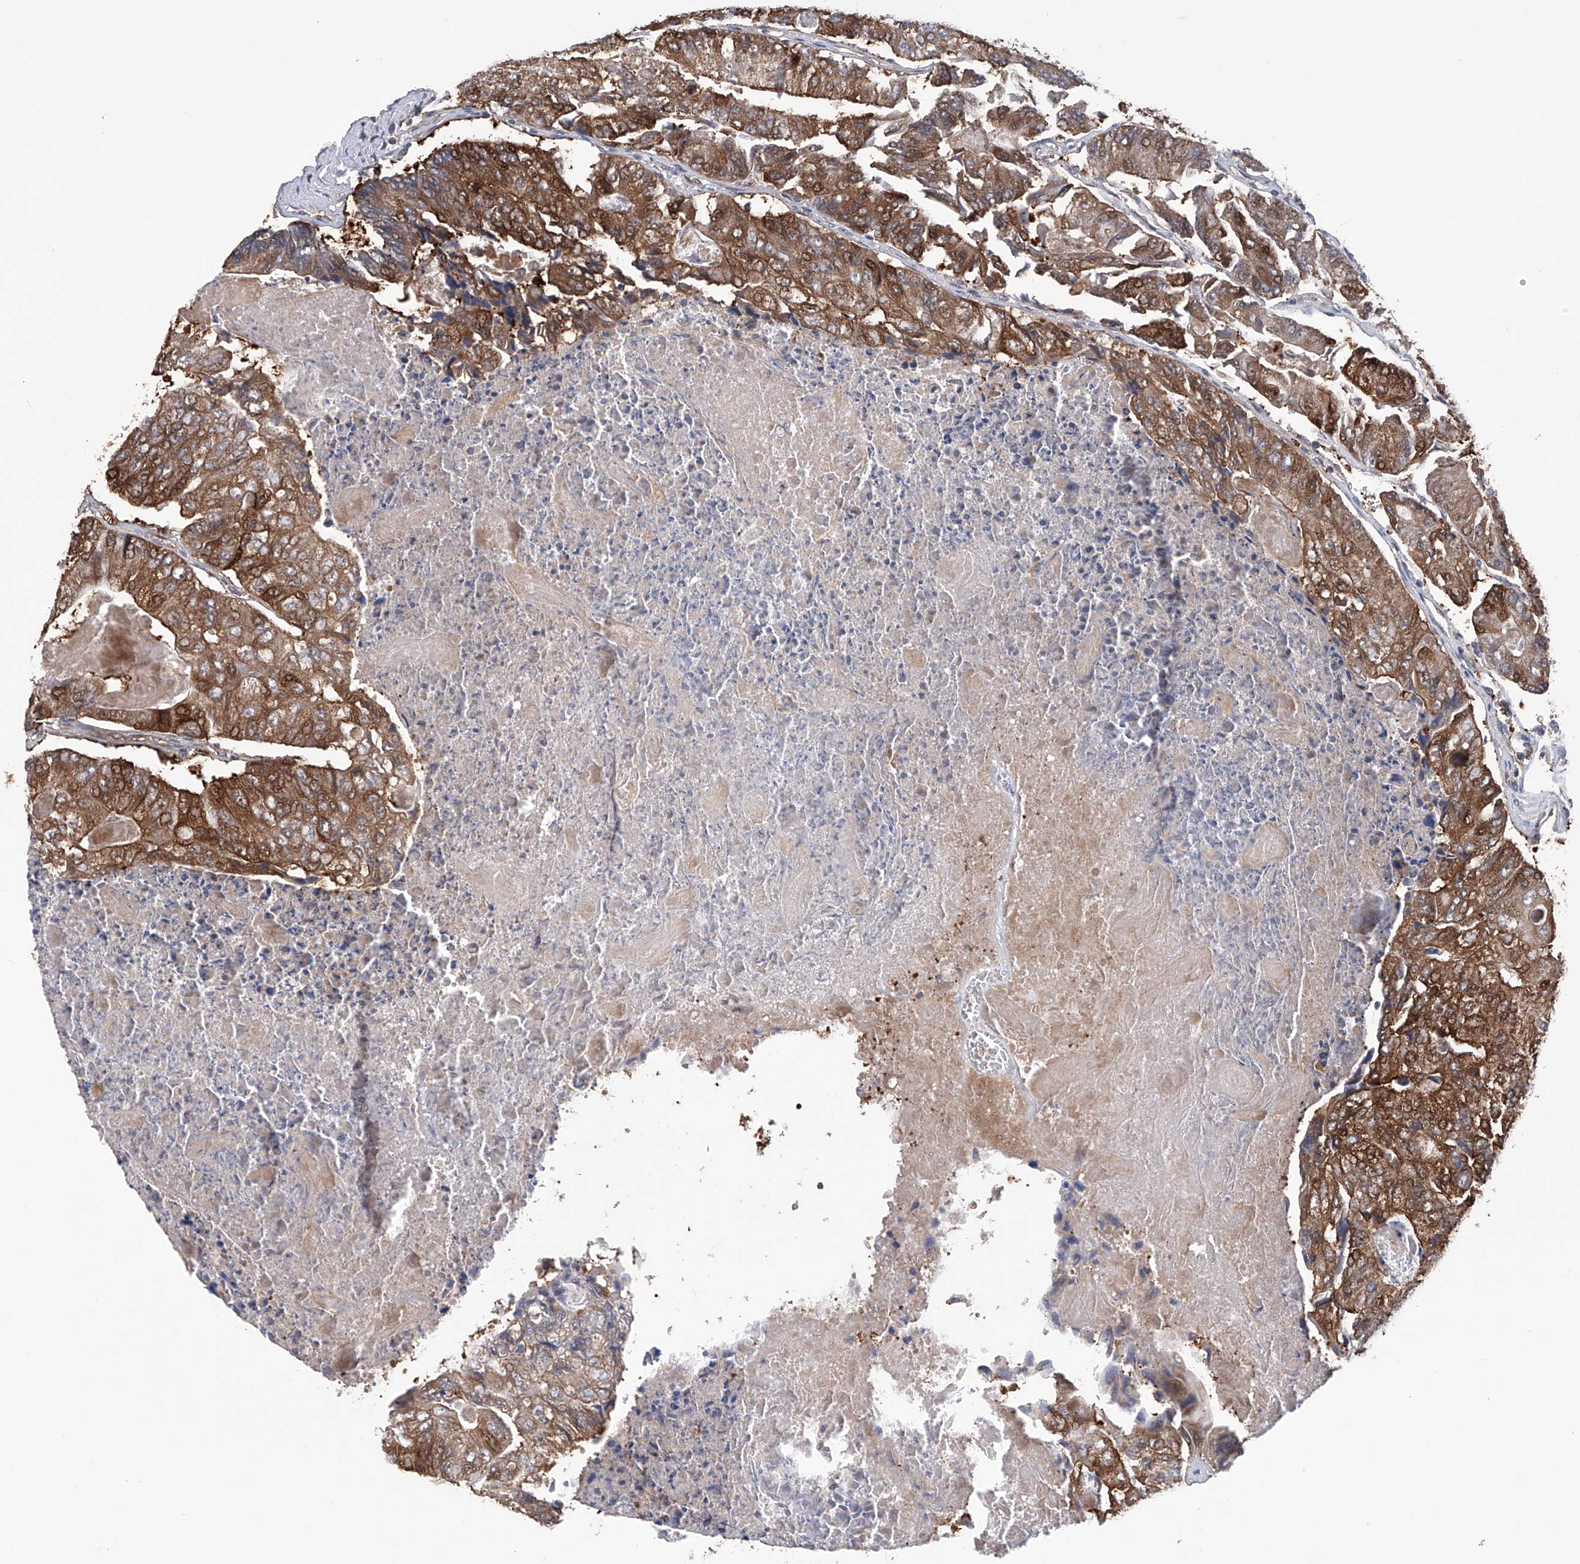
{"staining": {"intensity": "strong", "quantity": ">75%", "location": "cytoplasmic/membranous"}, "tissue": "colorectal cancer", "cell_type": "Tumor cells", "image_type": "cancer", "snomed": [{"axis": "morphology", "description": "Adenocarcinoma, NOS"}, {"axis": "topography", "description": "Colon"}], "caption": "Colorectal cancer stained for a protein reveals strong cytoplasmic/membranous positivity in tumor cells. The protein is stained brown, and the nuclei are stained in blue (DAB IHC with brightfield microscopy, high magnification).", "gene": "NUDT17", "patient": {"sex": "female", "age": 67}}